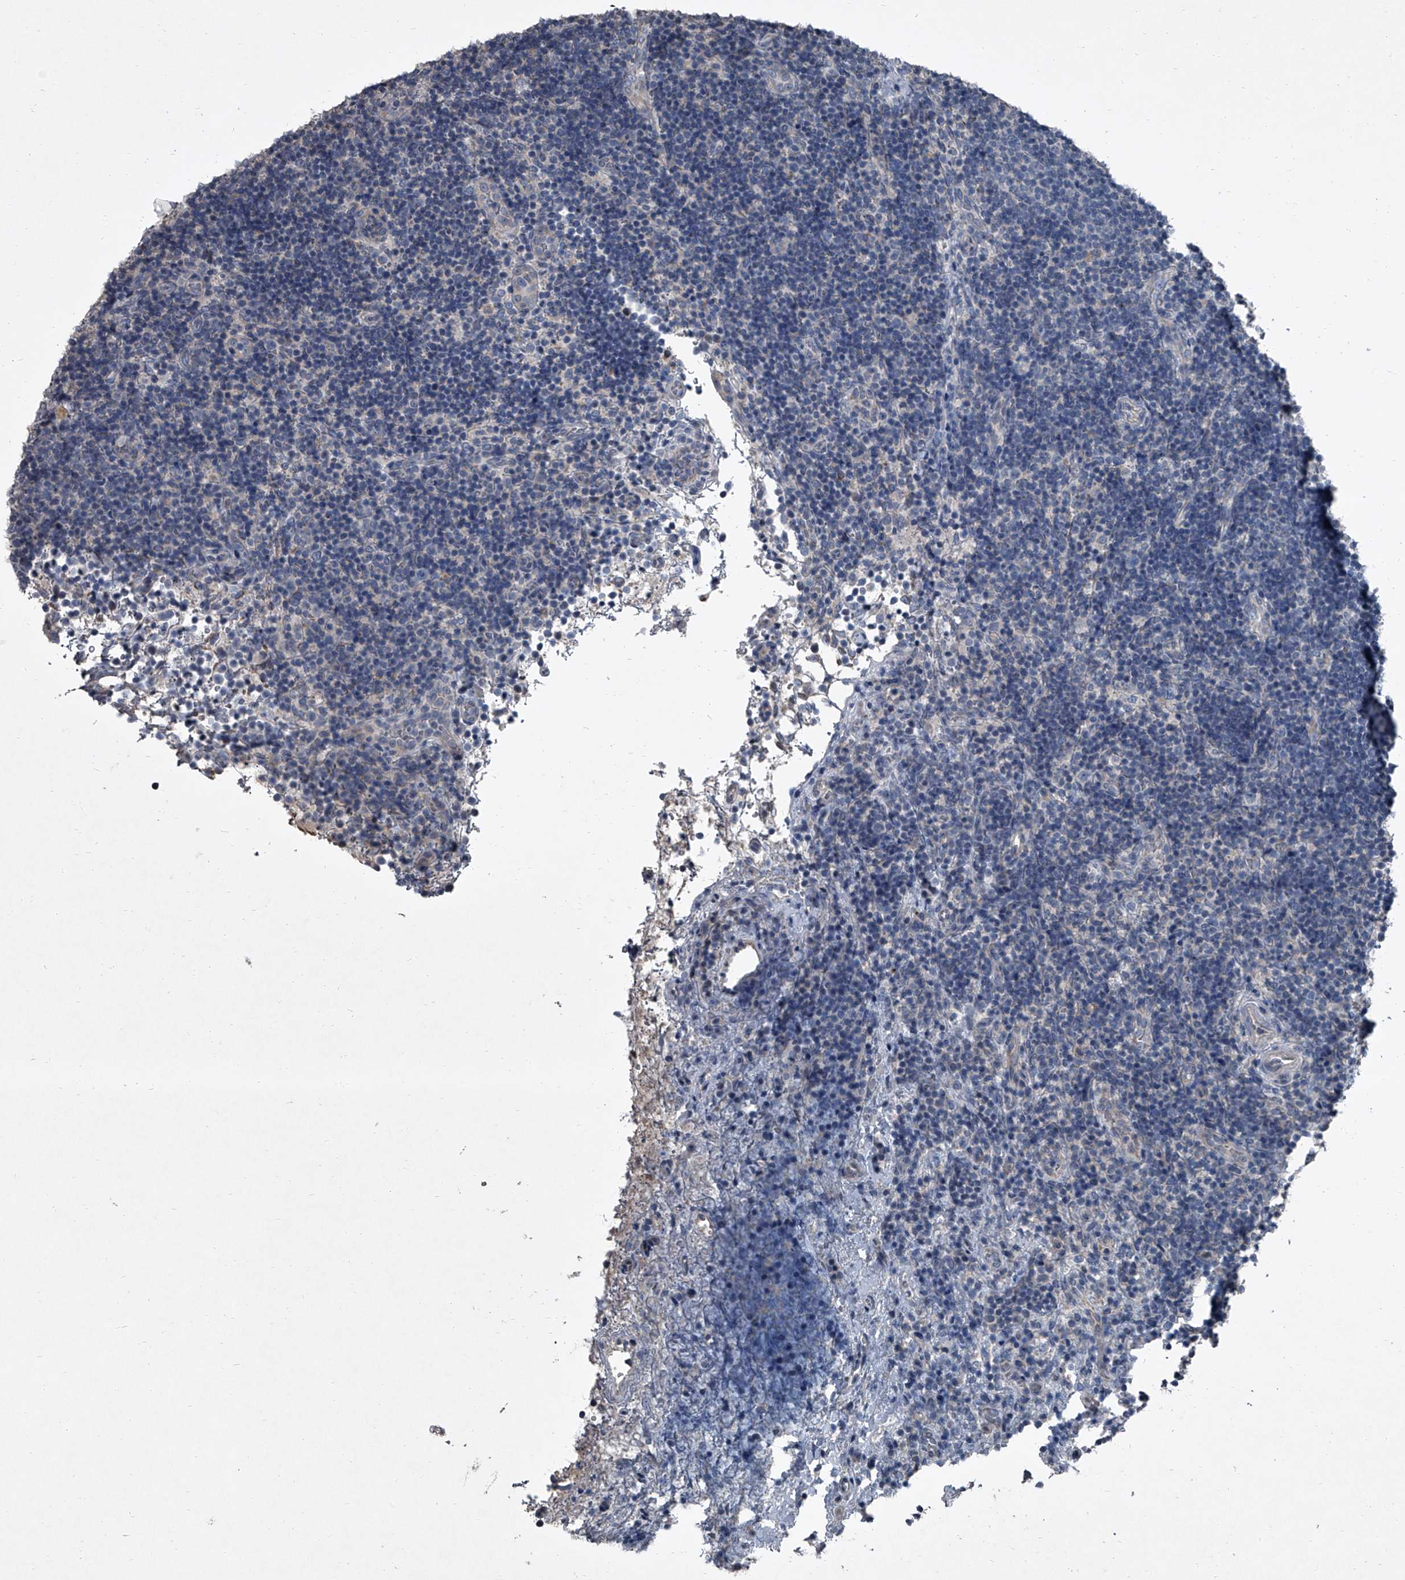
{"staining": {"intensity": "negative", "quantity": "none", "location": "none"}, "tissue": "lymph node", "cell_type": "Germinal center cells", "image_type": "normal", "snomed": [{"axis": "morphology", "description": "Normal tissue, NOS"}, {"axis": "topography", "description": "Lymph node"}], "caption": "High power microscopy photomicrograph of an immunohistochemistry (IHC) histopathology image of unremarkable lymph node, revealing no significant staining in germinal center cells.", "gene": "HEPHL1", "patient": {"sex": "female", "age": 22}}